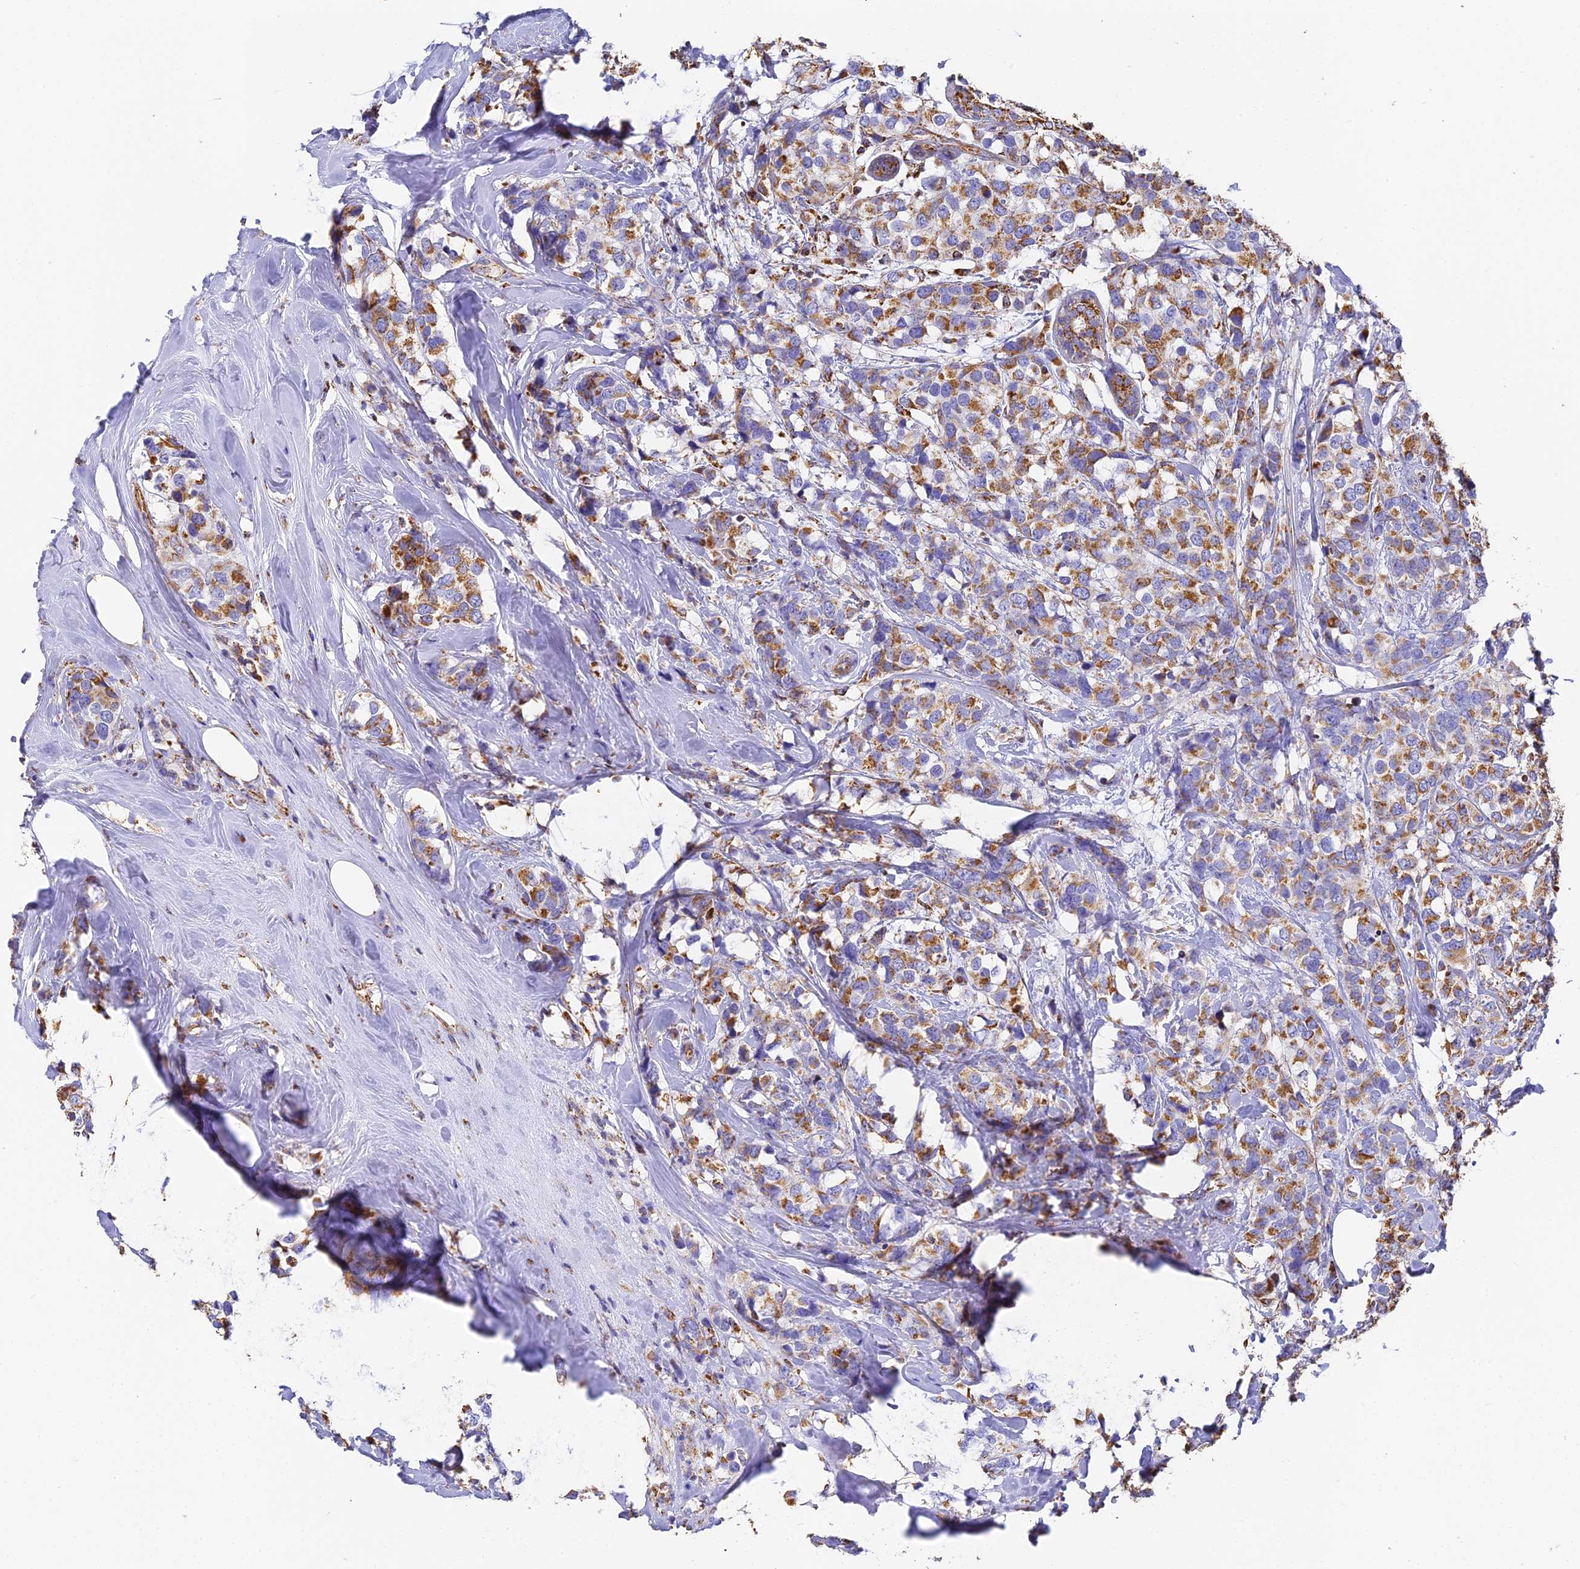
{"staining": {"intensity": "moderate", "quantity": ">75%", "location": "cytoplasmic/membranous"}, "tissue": "breast cancer", "cell_type": "Tumor cells", "image_type": "cancer", "snomed": [{"axis": "morphology", "description": "Lobular carcinoma"}, {"axis": "topography", "description": "Breast"}], "caption": "Tumor cells reveal medium levels of moderate cytoplasmic/membranous positivity in approximately >75% of cells in breast cancer (lobular carcinoma).", "gene": "COX6C", "patient": {"sex": "female", "age": 59}}